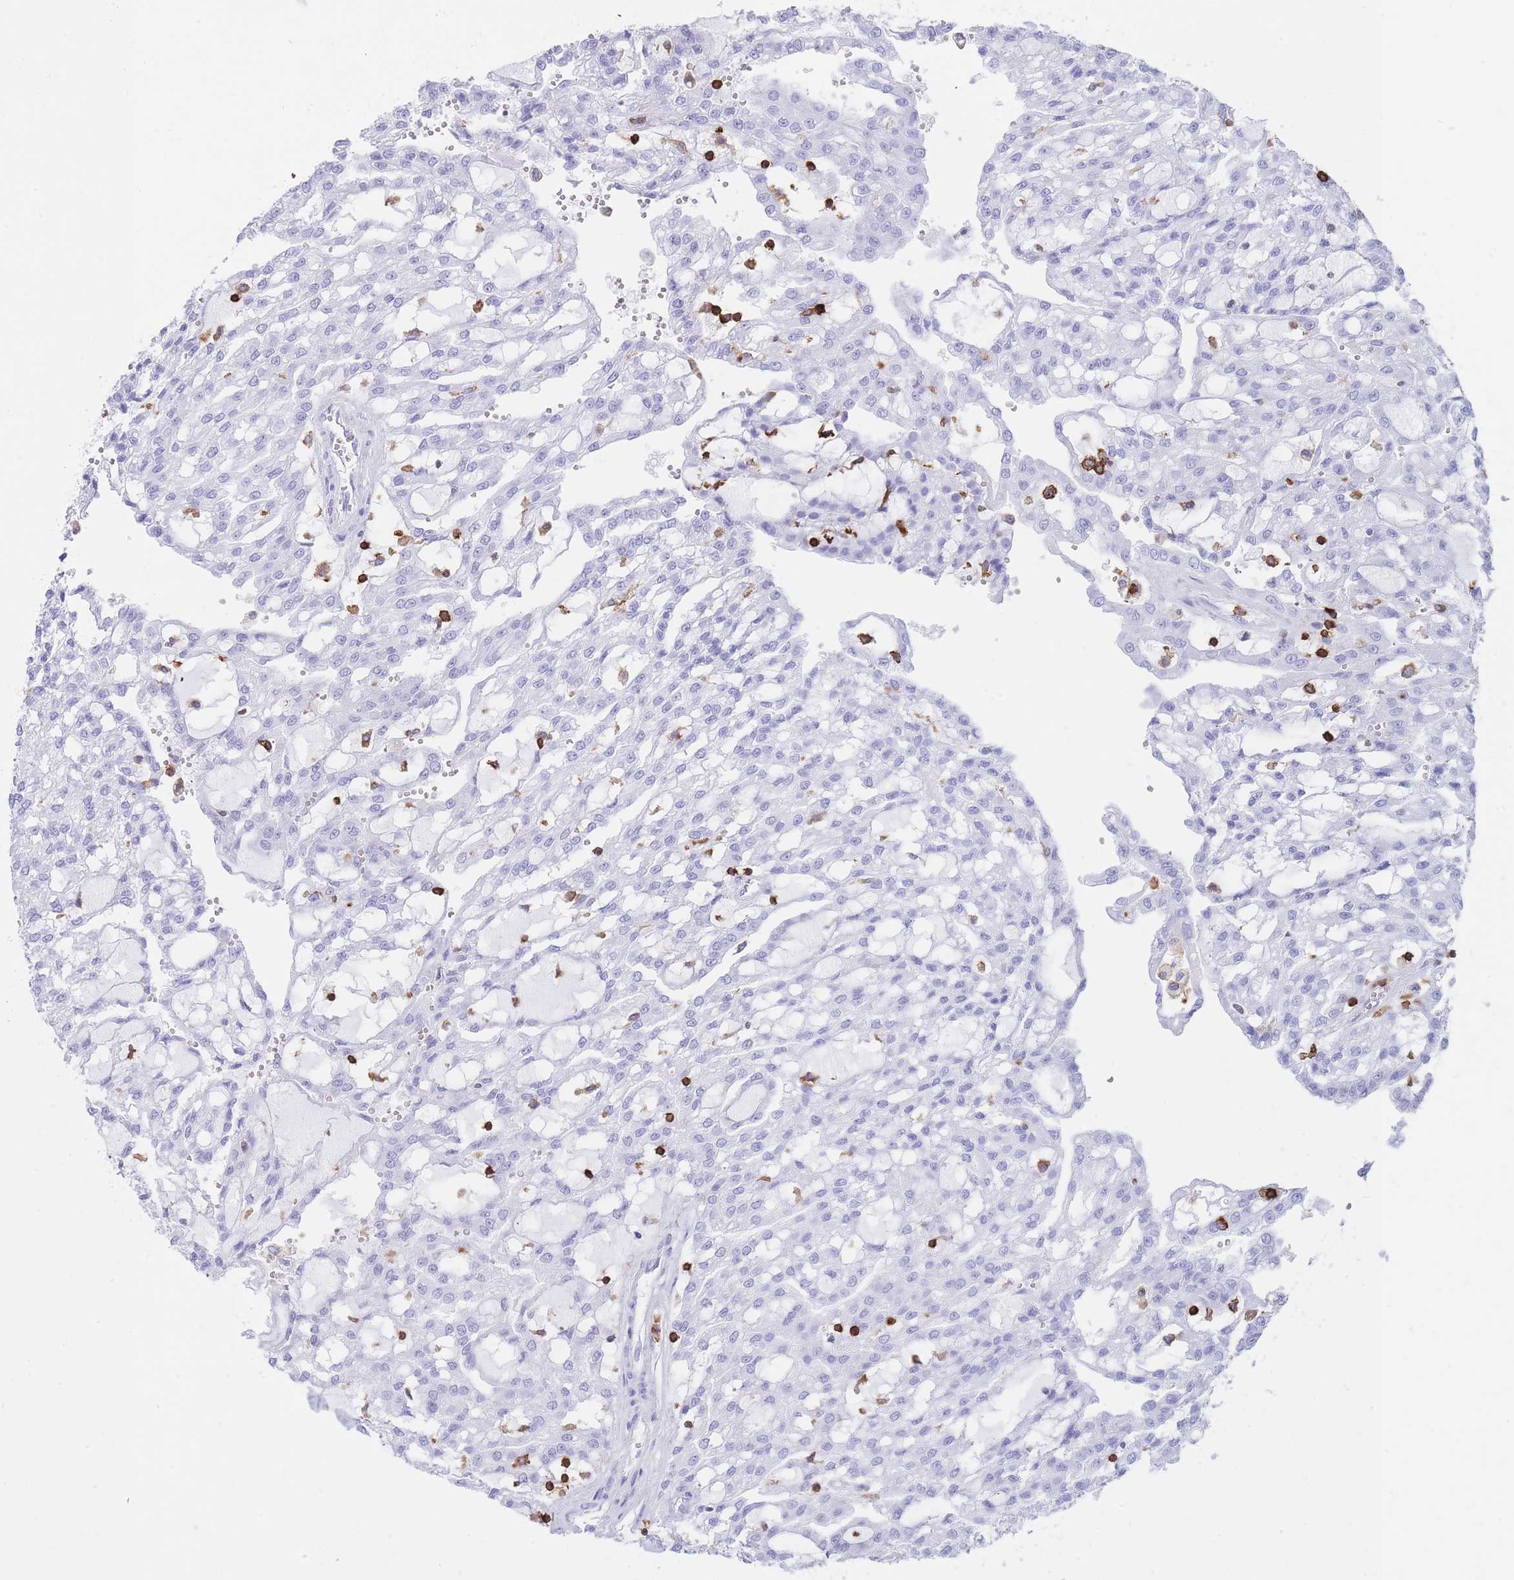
{"staining": {"intensity": "negative", "quantity": "none", "location": "none"}, "tissue": "renal cancer", "cell_type": "Tumor cells", "image_type": "cancer", "snomed": [{"axis": "morphology", "description": "Adenocarcinoma, NOS"}, {"axis": "topography", "description": "Kidney"}], "caption": "This is an IHC image of adenocarcinoma (renal). There is no staining in tumor cells.", "gene": "CORO1A", "patient": {"sex": "male", "age": 63}}